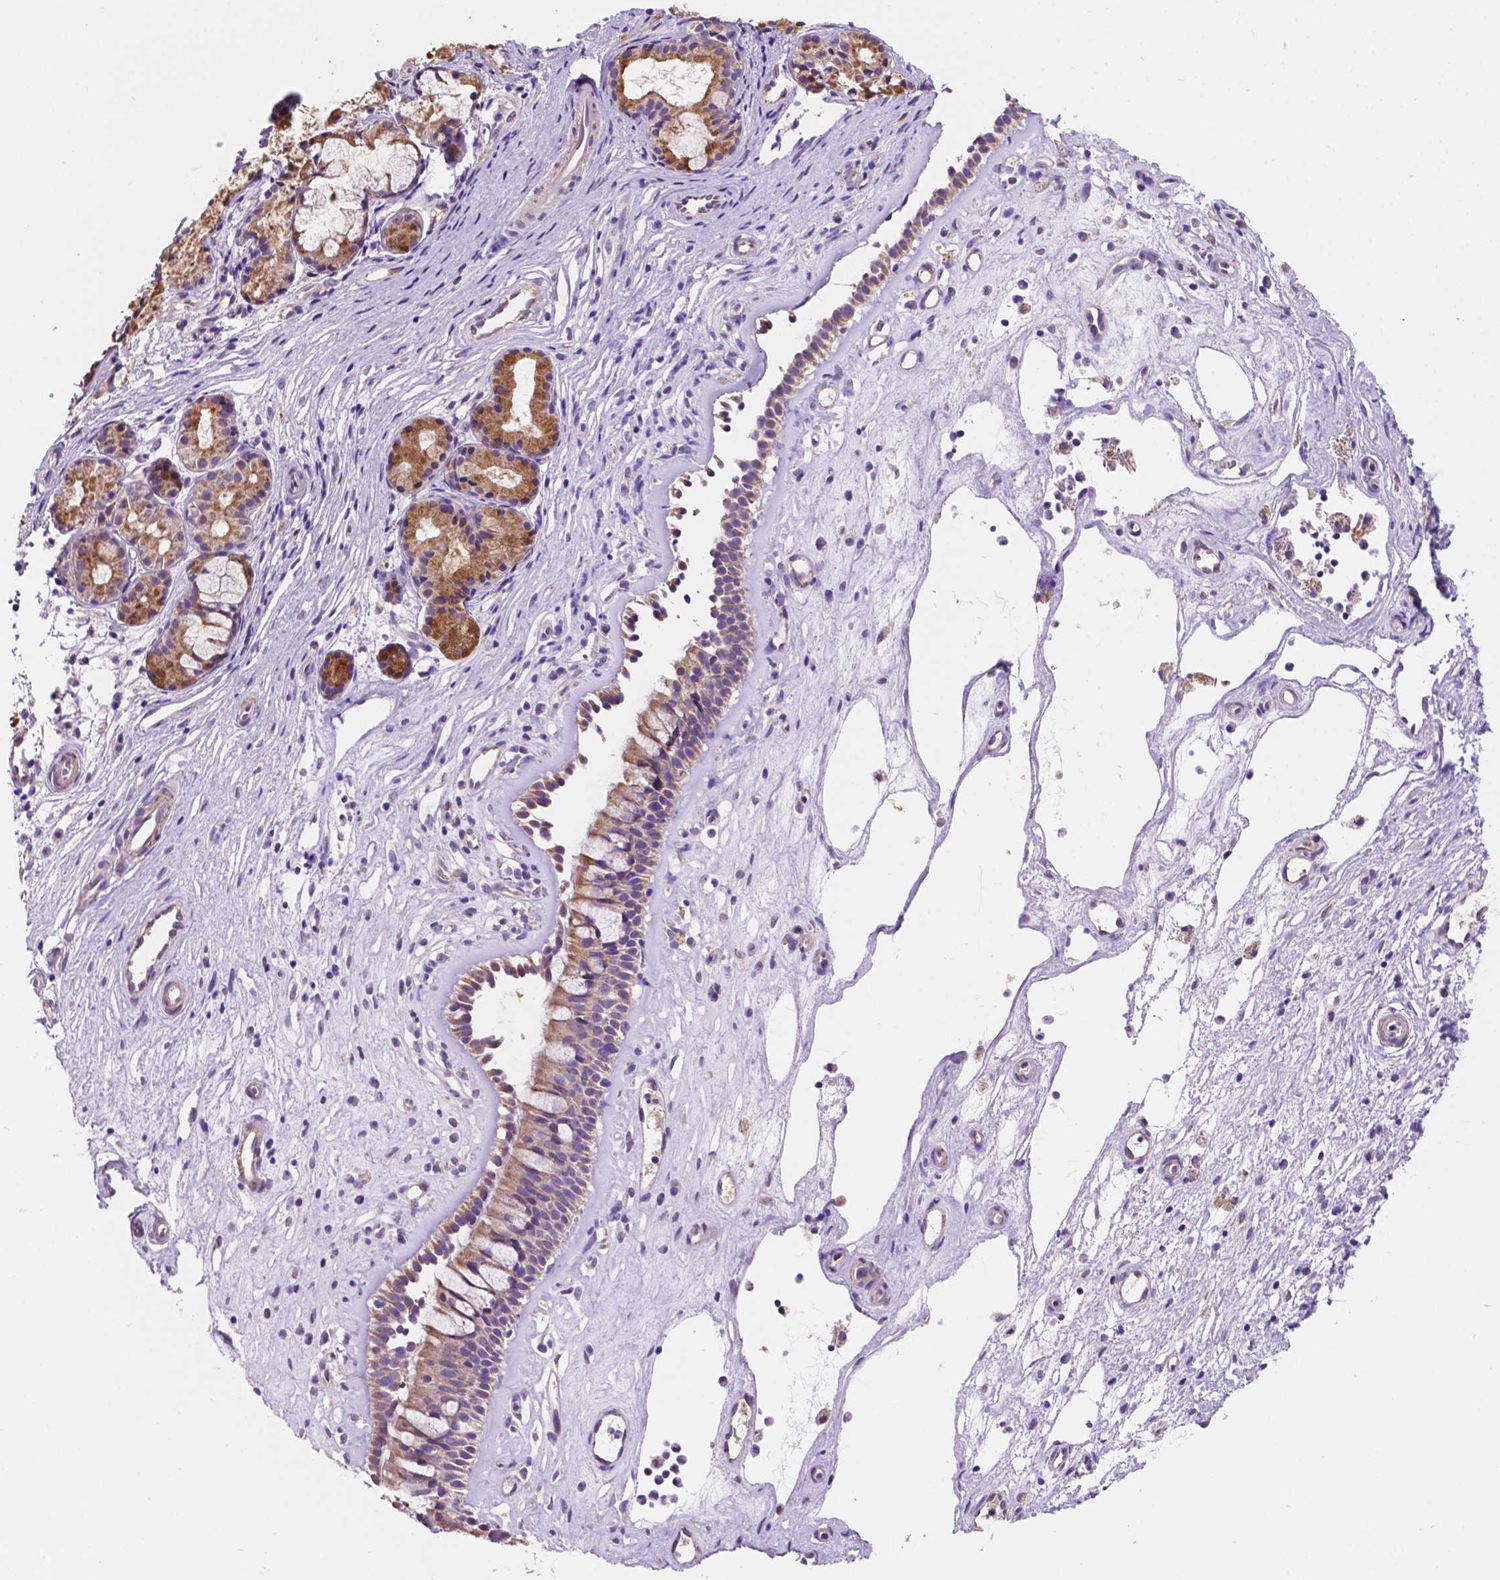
{"staining": {"intensity": "weak", "quantity": "25%-75%", "location": "cytoplasmic/membranous"}, "tissue": "nasopharynx", "cell_type": "Respiratory epithelial cells", "image_type": "normal", "snomed": [{"axis": "morphology", "description": "Normal tissue, NOS"}, {"axis": "topography", "description": "Nasopharynx"}], "caption": "Brown immunohistochemical staining in normal human nasopharynx reveals weak cytoplasmic/membranous positivity in about 25%-75% of respiratory epithelial cells.", "gene": "TRPV5", "patient": {"sex": "female", "age": 52}}